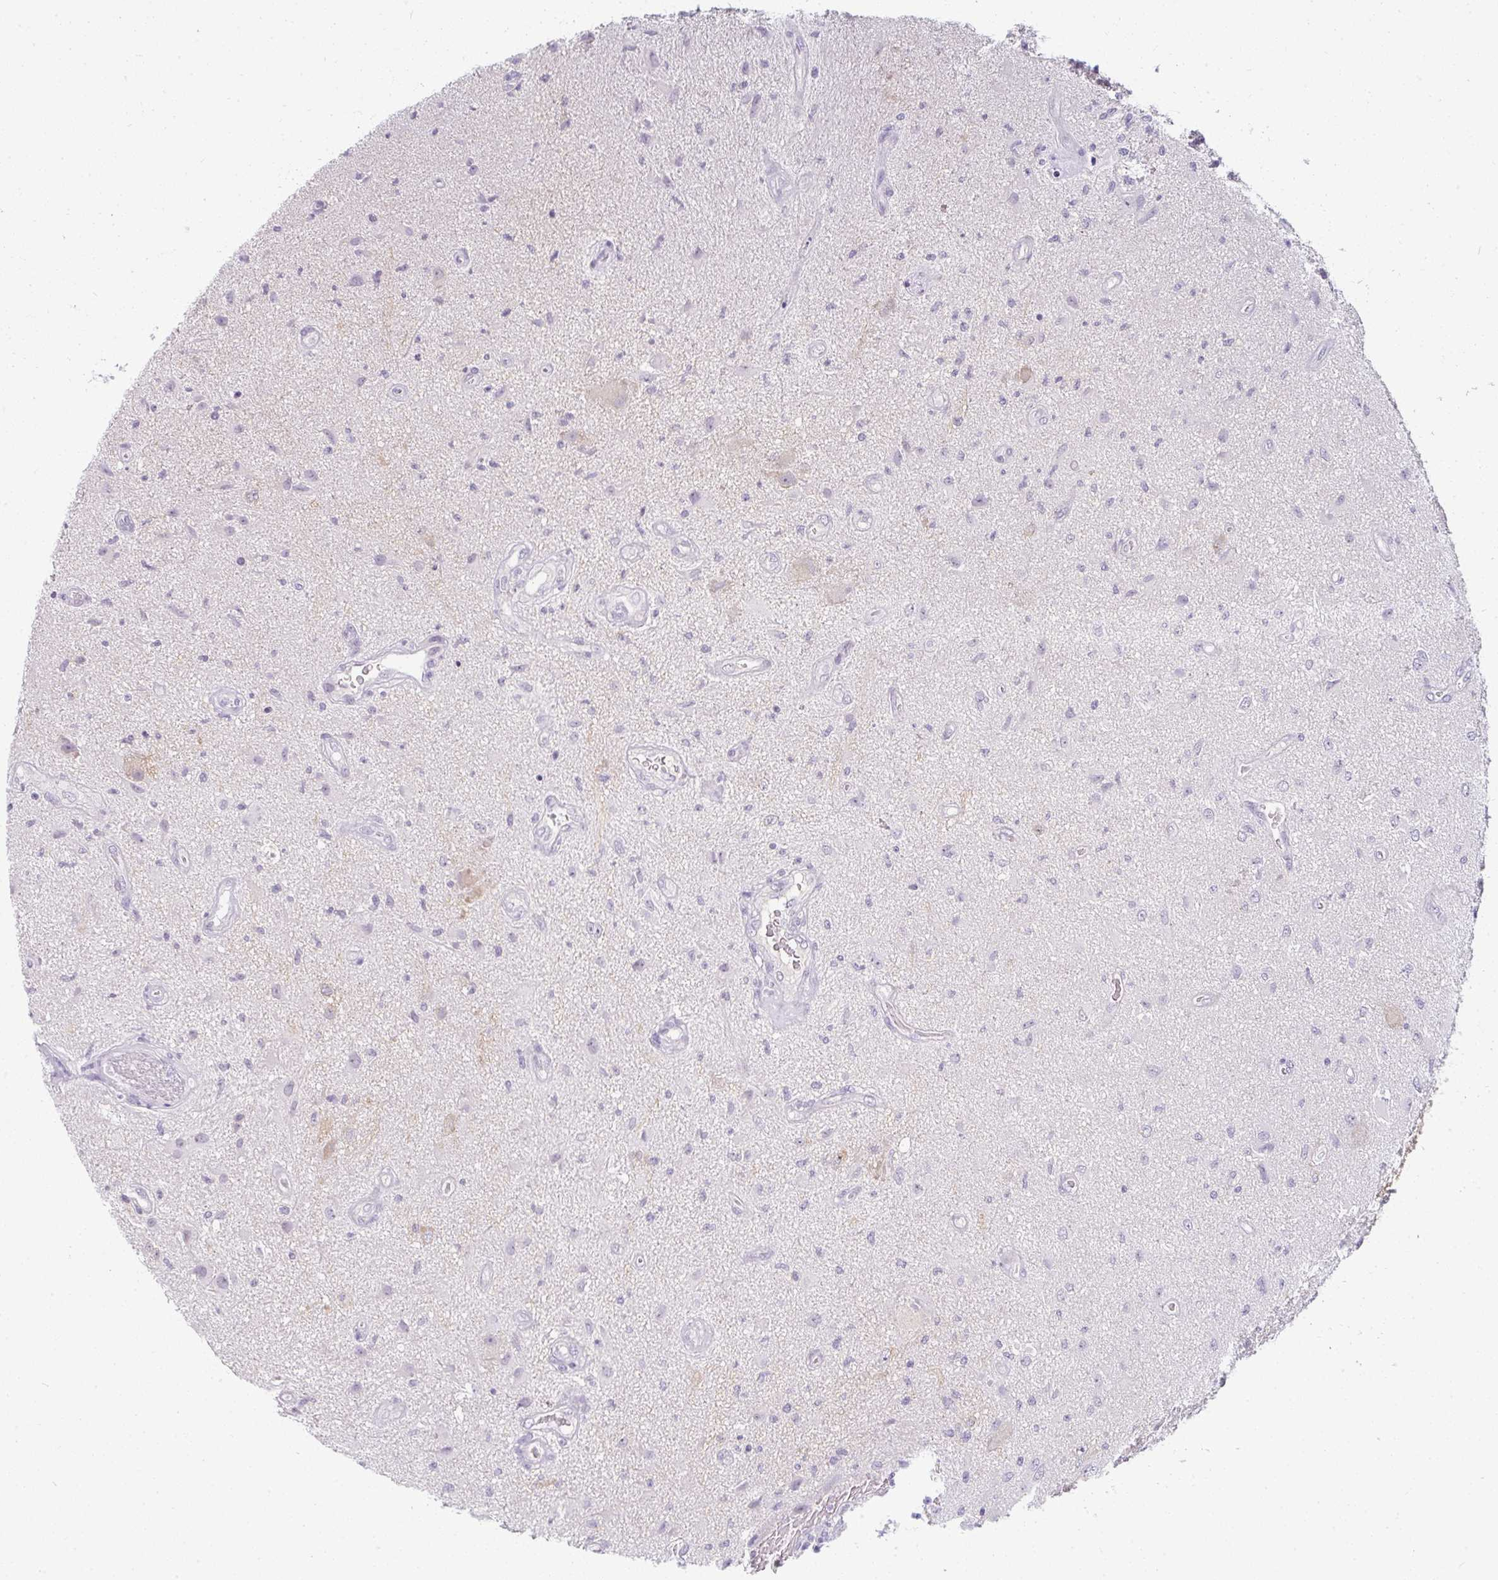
{"staining": {"intensity": "negative", "quantity": "none", "location": "none"}, "tissue": "glioma", "cell_type": "Tumor cells", "image_type": "cancer", "snomed": [{"axis": "morphology", "description": "Glioma, malignant, High grade"}, {"axis": "topography", "description": "Brain"}], "caption": "The immunohistochemistry (IHC) photomicrograph has no significant staining in tumor cells of glioma tissue. (Stains: DAB immunohistochemistry with hematoxylin counter stain, Microscopy: brightfield microscopy at high magnification).", "gene": "PPFIA4", "patient": {"sex": "male", "age": 67}}